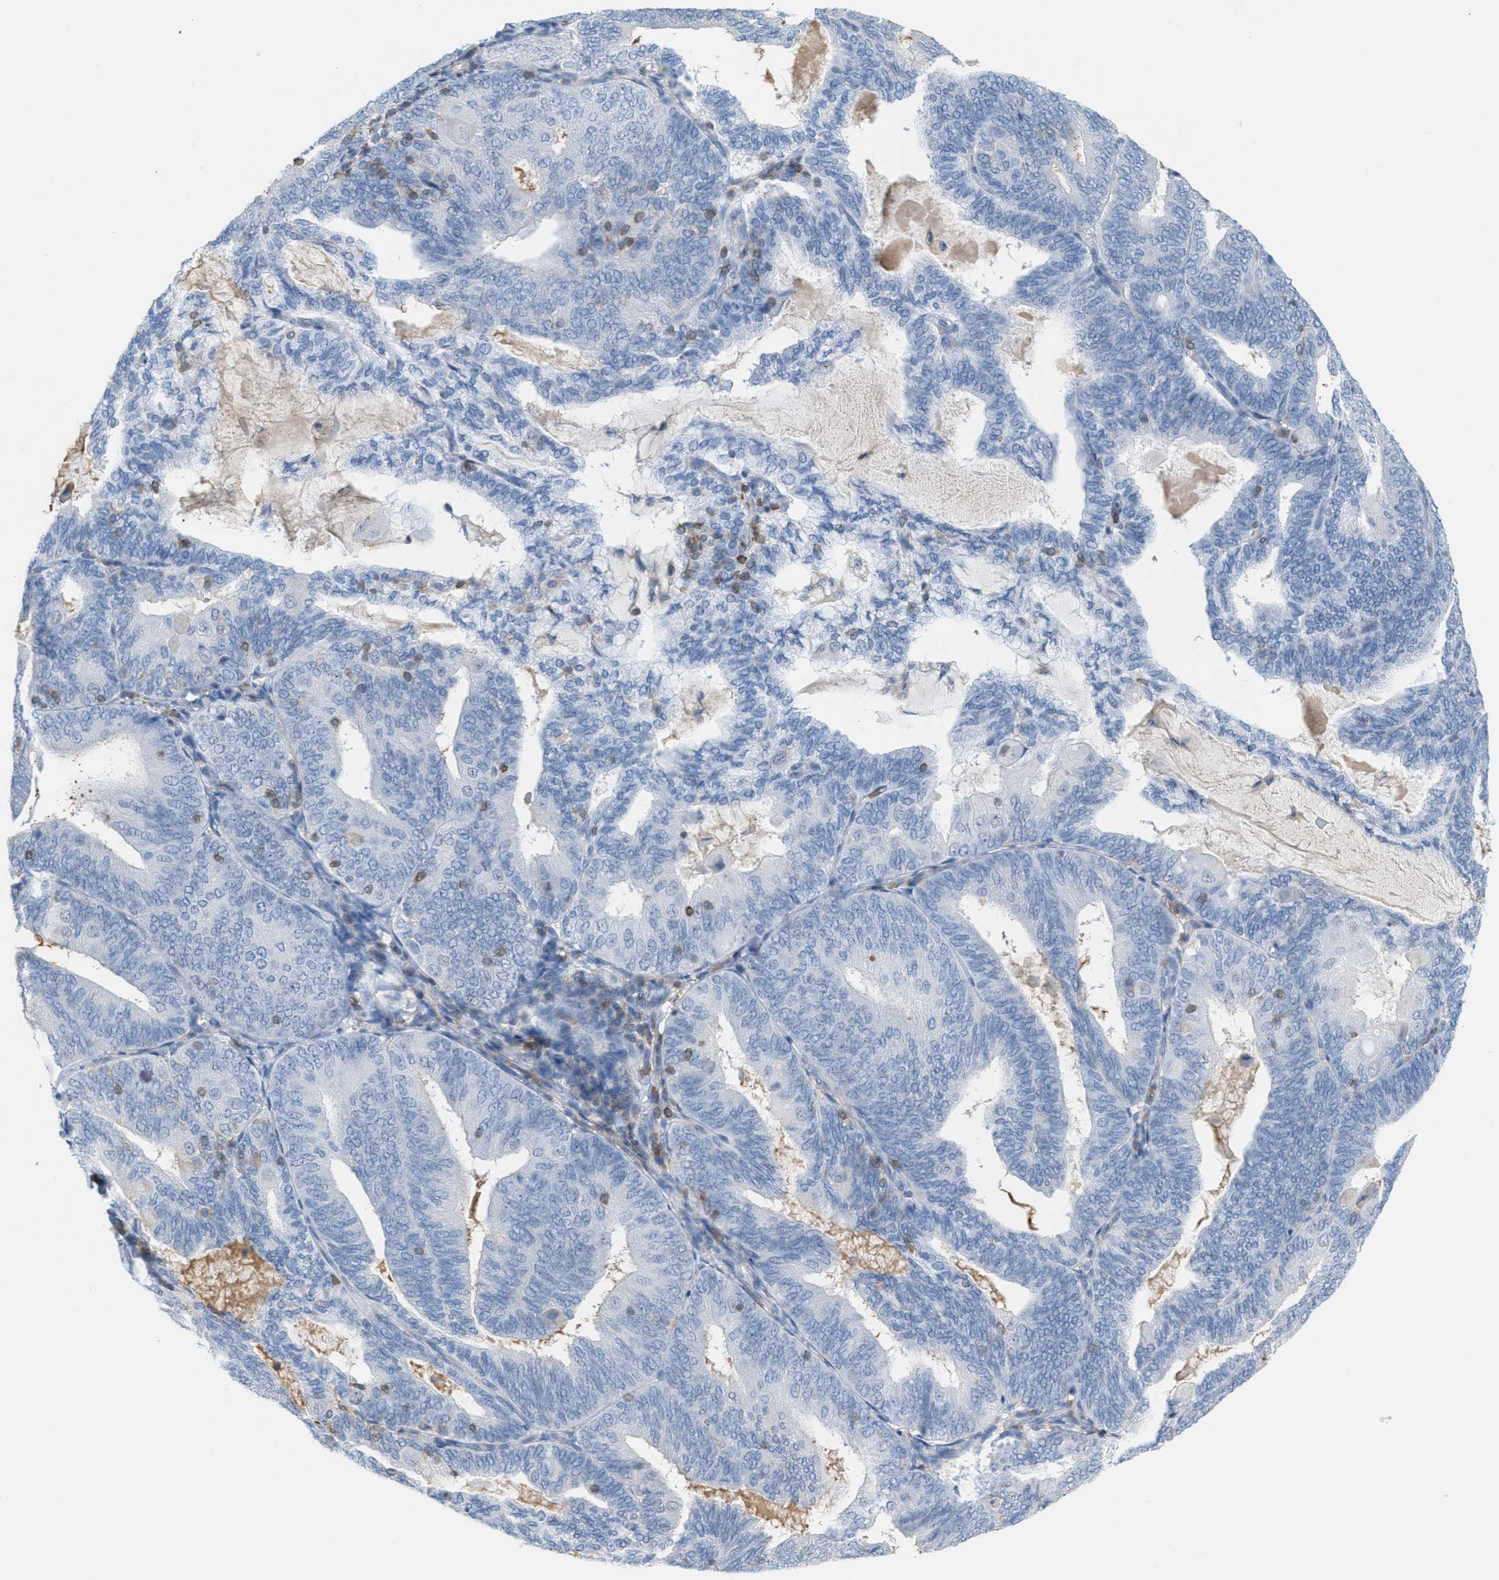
{"staining": {"intensity": "negative", "quantity": "none", "location": "none"}, "tissue": "endometrial cancer", "cell_type": "Tumor cells", "image_type": "cancer", "snomed": [{"axis": "morphology", "description": "Adenocarcinoma, NOS"}, {"axis": "topography", "description": "Endometrium"}], "caption": "IHC histopathology image of endometrial cancer stained for a protein (brown), which exhibits no staining in tumor cells.", "gene": "IL16", "patient": {"sex": "female", "age": 81}}